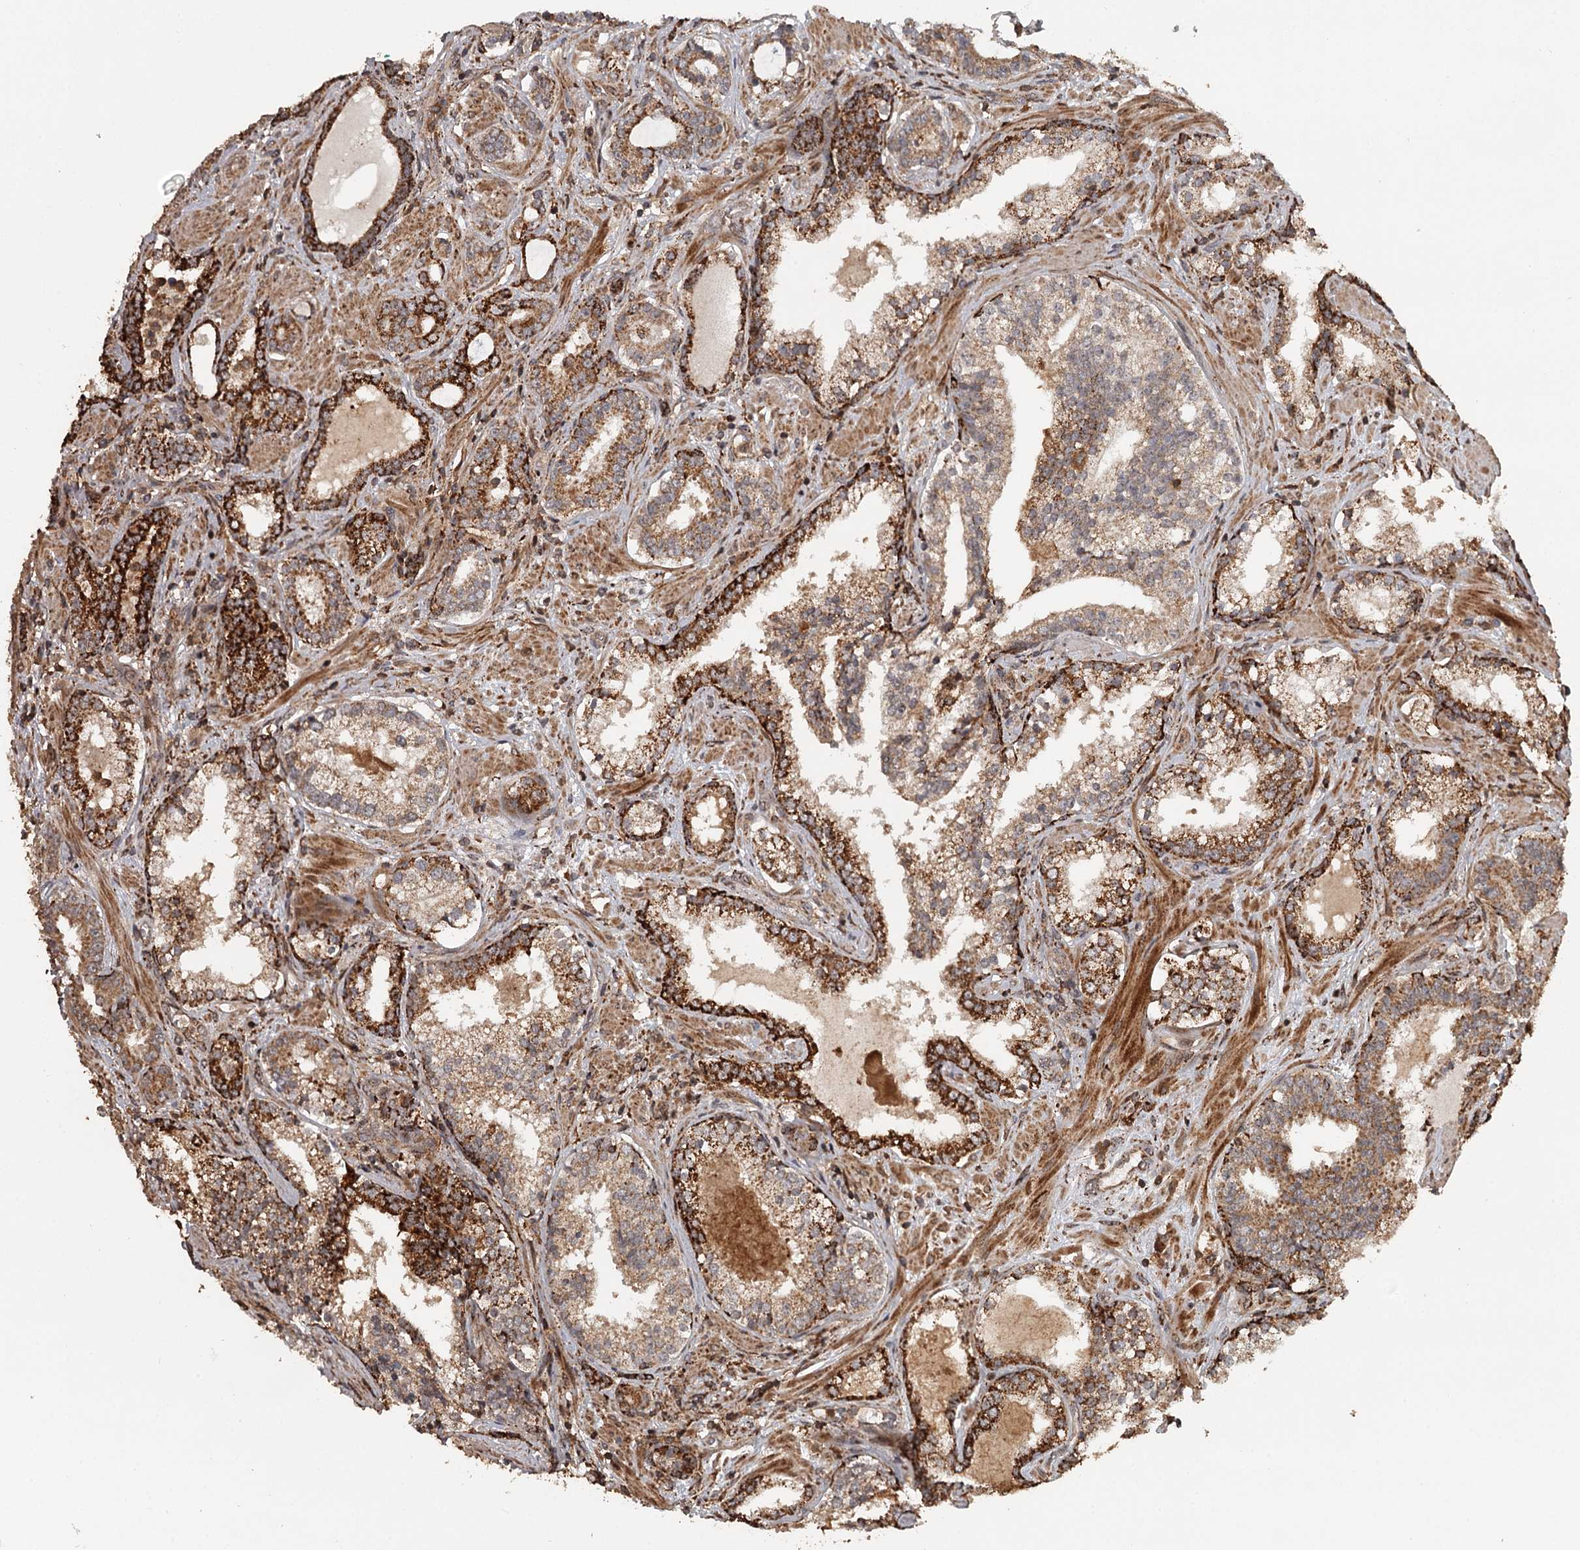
{"staining": {"intensity": "strong", "quantity": ">75%", "location": "cytoplasmic/membranous"}, "tissue": "prostate cancer", "cell_type": "Tumor cells", "image_type": "cancer", "snomed": [{"axis": "morphology", "description": "Adenocarcinoma, High grade"}, {"axis": "topography", "description": "Prostate"}], "caption": "Adenocarcinoma (high-grade) (prostate) stained for a protein (brown) reveals strong cytoplasmic/membranous positive staining in about >75% of tumor cells.", "gene": "FAXC", "patient": {"sex": "male", "age": 58}}